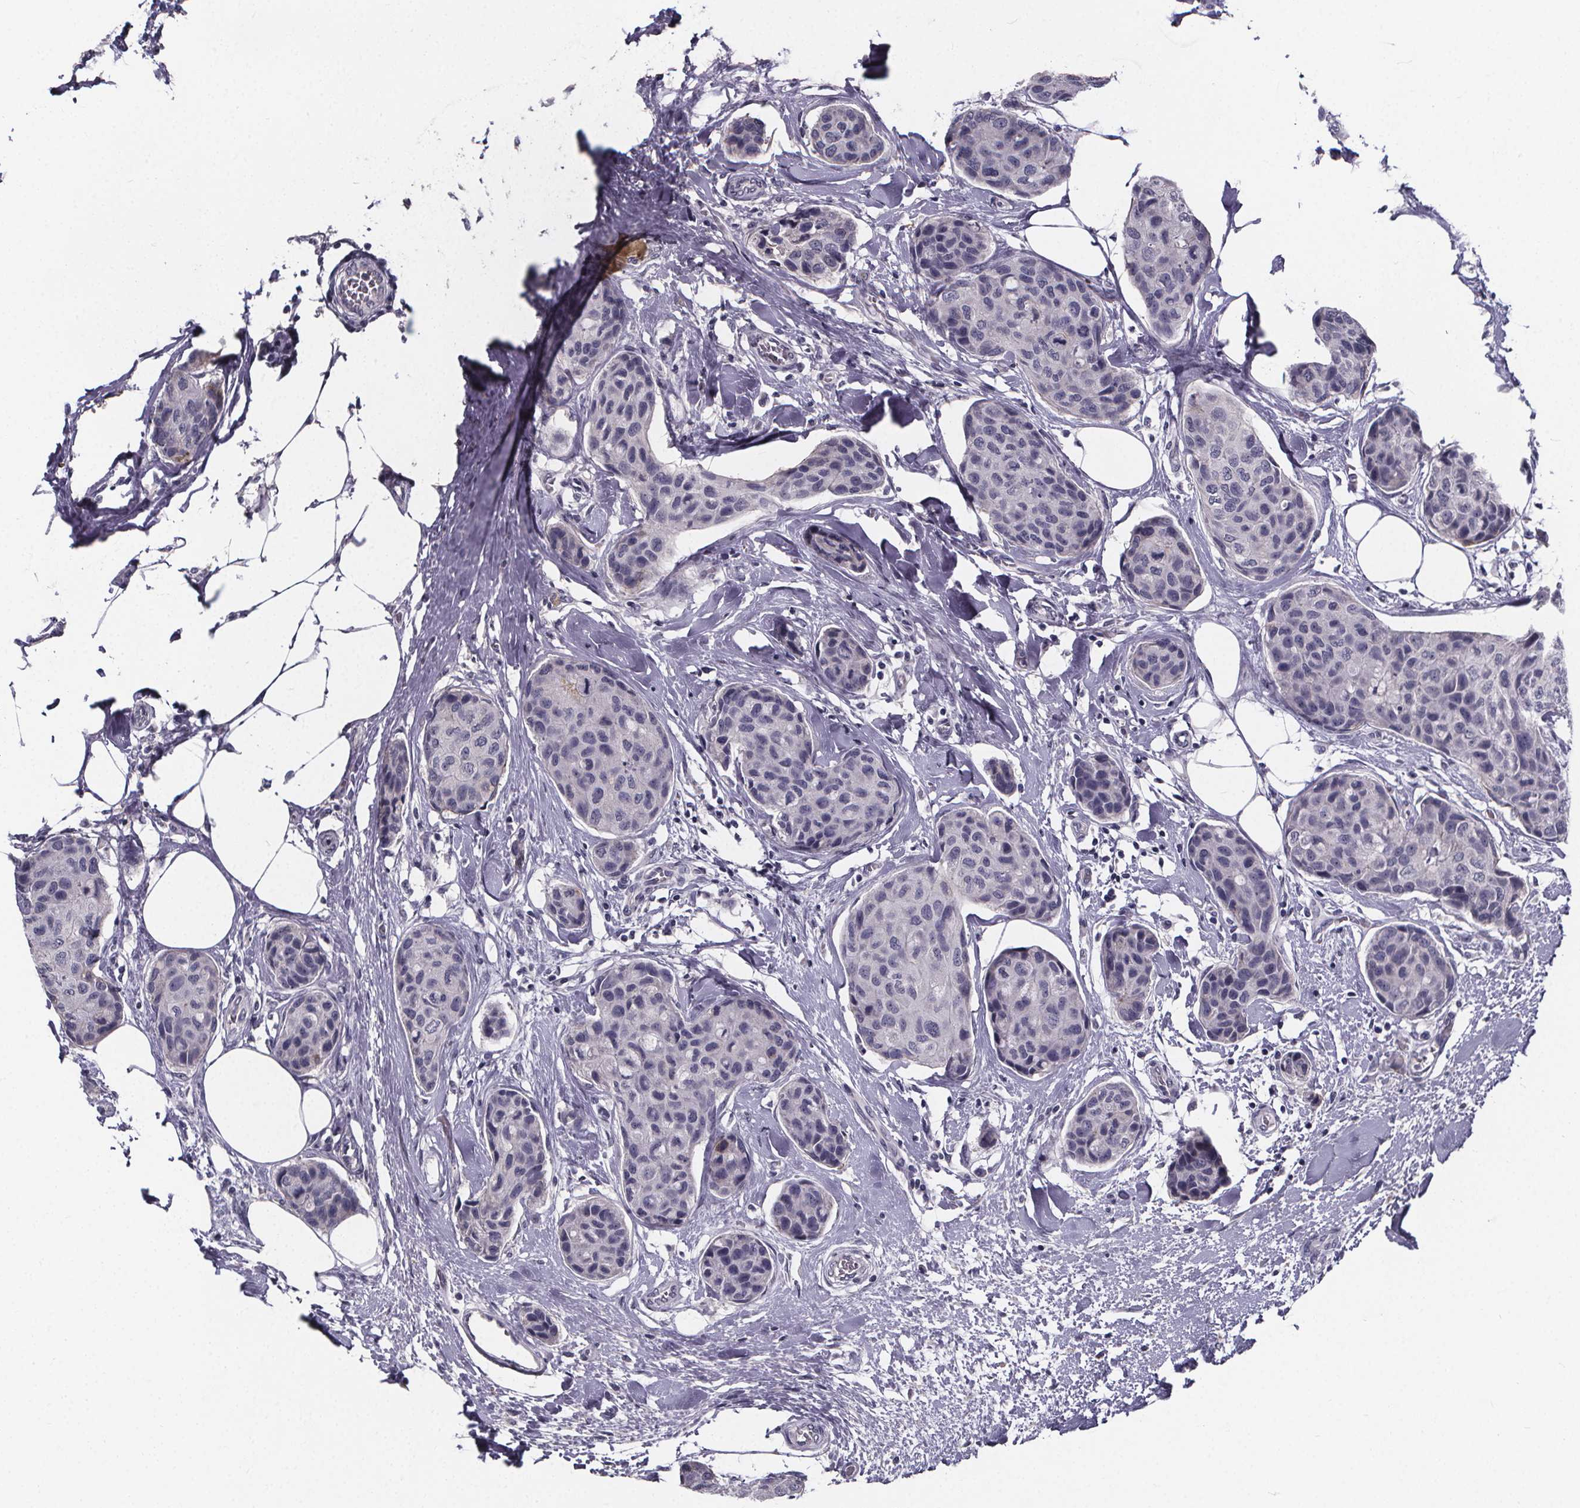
{"staining": {"intensity": "negative", "quantity": "none", "location": "none"}, "tissue": "breast cancer", "cell_type": "Tumor cells", "image_type": "cancer", "snomed": [{"axis": "morphology", "description": "Duct carcinoma"}, {"axis": "topography", "description": "Breast"}], "caption": "This is an immunohistochemistry micrograph of breast cancer. There is no staining in tumor cells.", "gene": "AGT", "patient": {"sex": "female", "age": 80}}